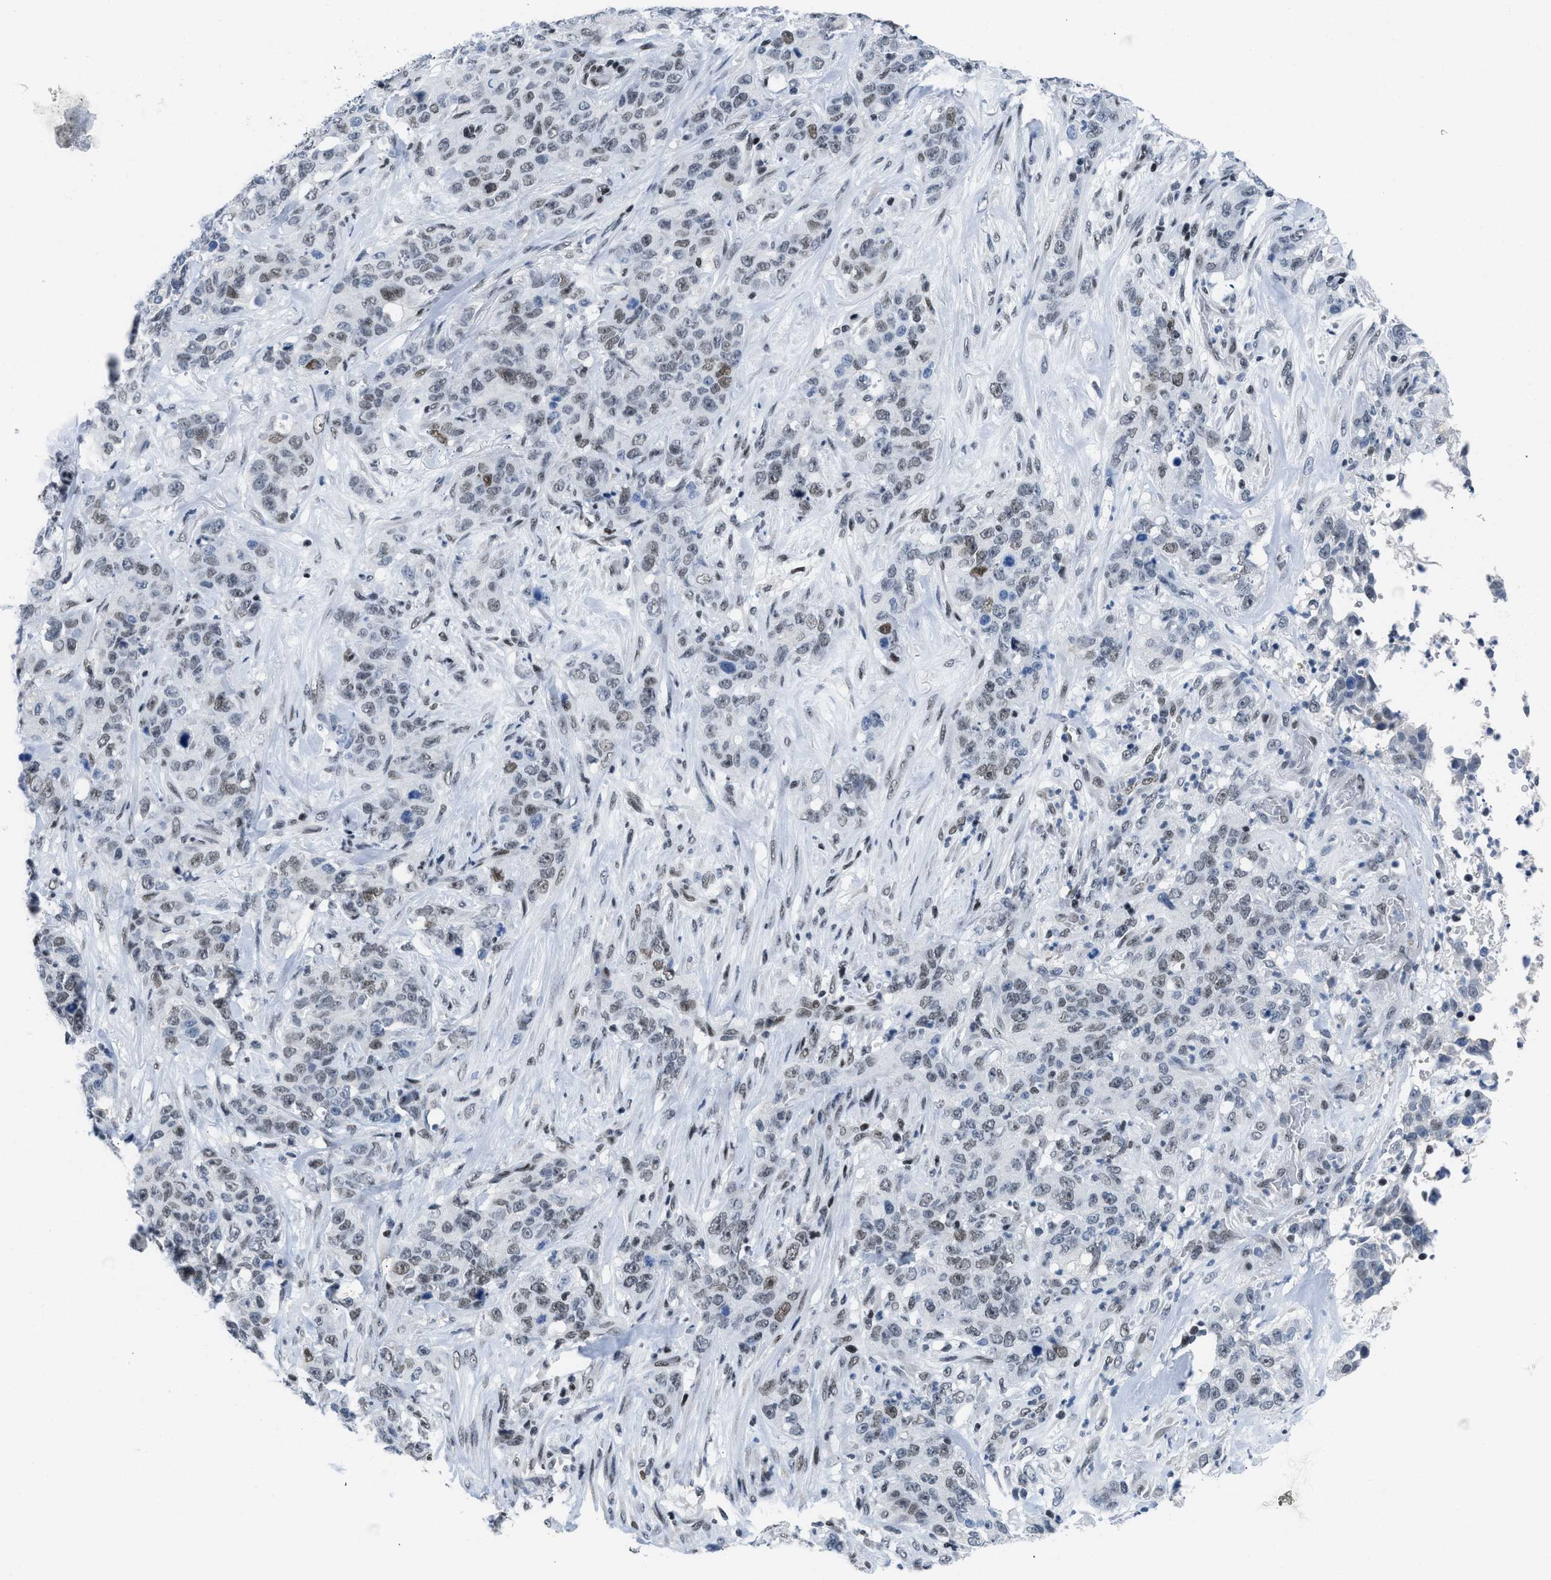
{"staining": {"intensity": "weak", "quantity": "25%-75%", "location": "nuclear"}, "tissue": "stomach cancer", "cell_type": "Tumor cells", "image_type": "cancer", "snomed": [{"axis": "morphology", "description": "Adenocarcinoma, NOS"}, {"axis": "topography", "description": "Stomach"}], "caption": "Stomach adenocarcinoma stained with DAB (3,3'-diaminobenzidine) immunohistochemistry exhibits low levels of weak nuclear staining in about 25%-75% of tumor cells.", "gene": "TERF2IP", "patient": {"sex": "male", "age": 48}}